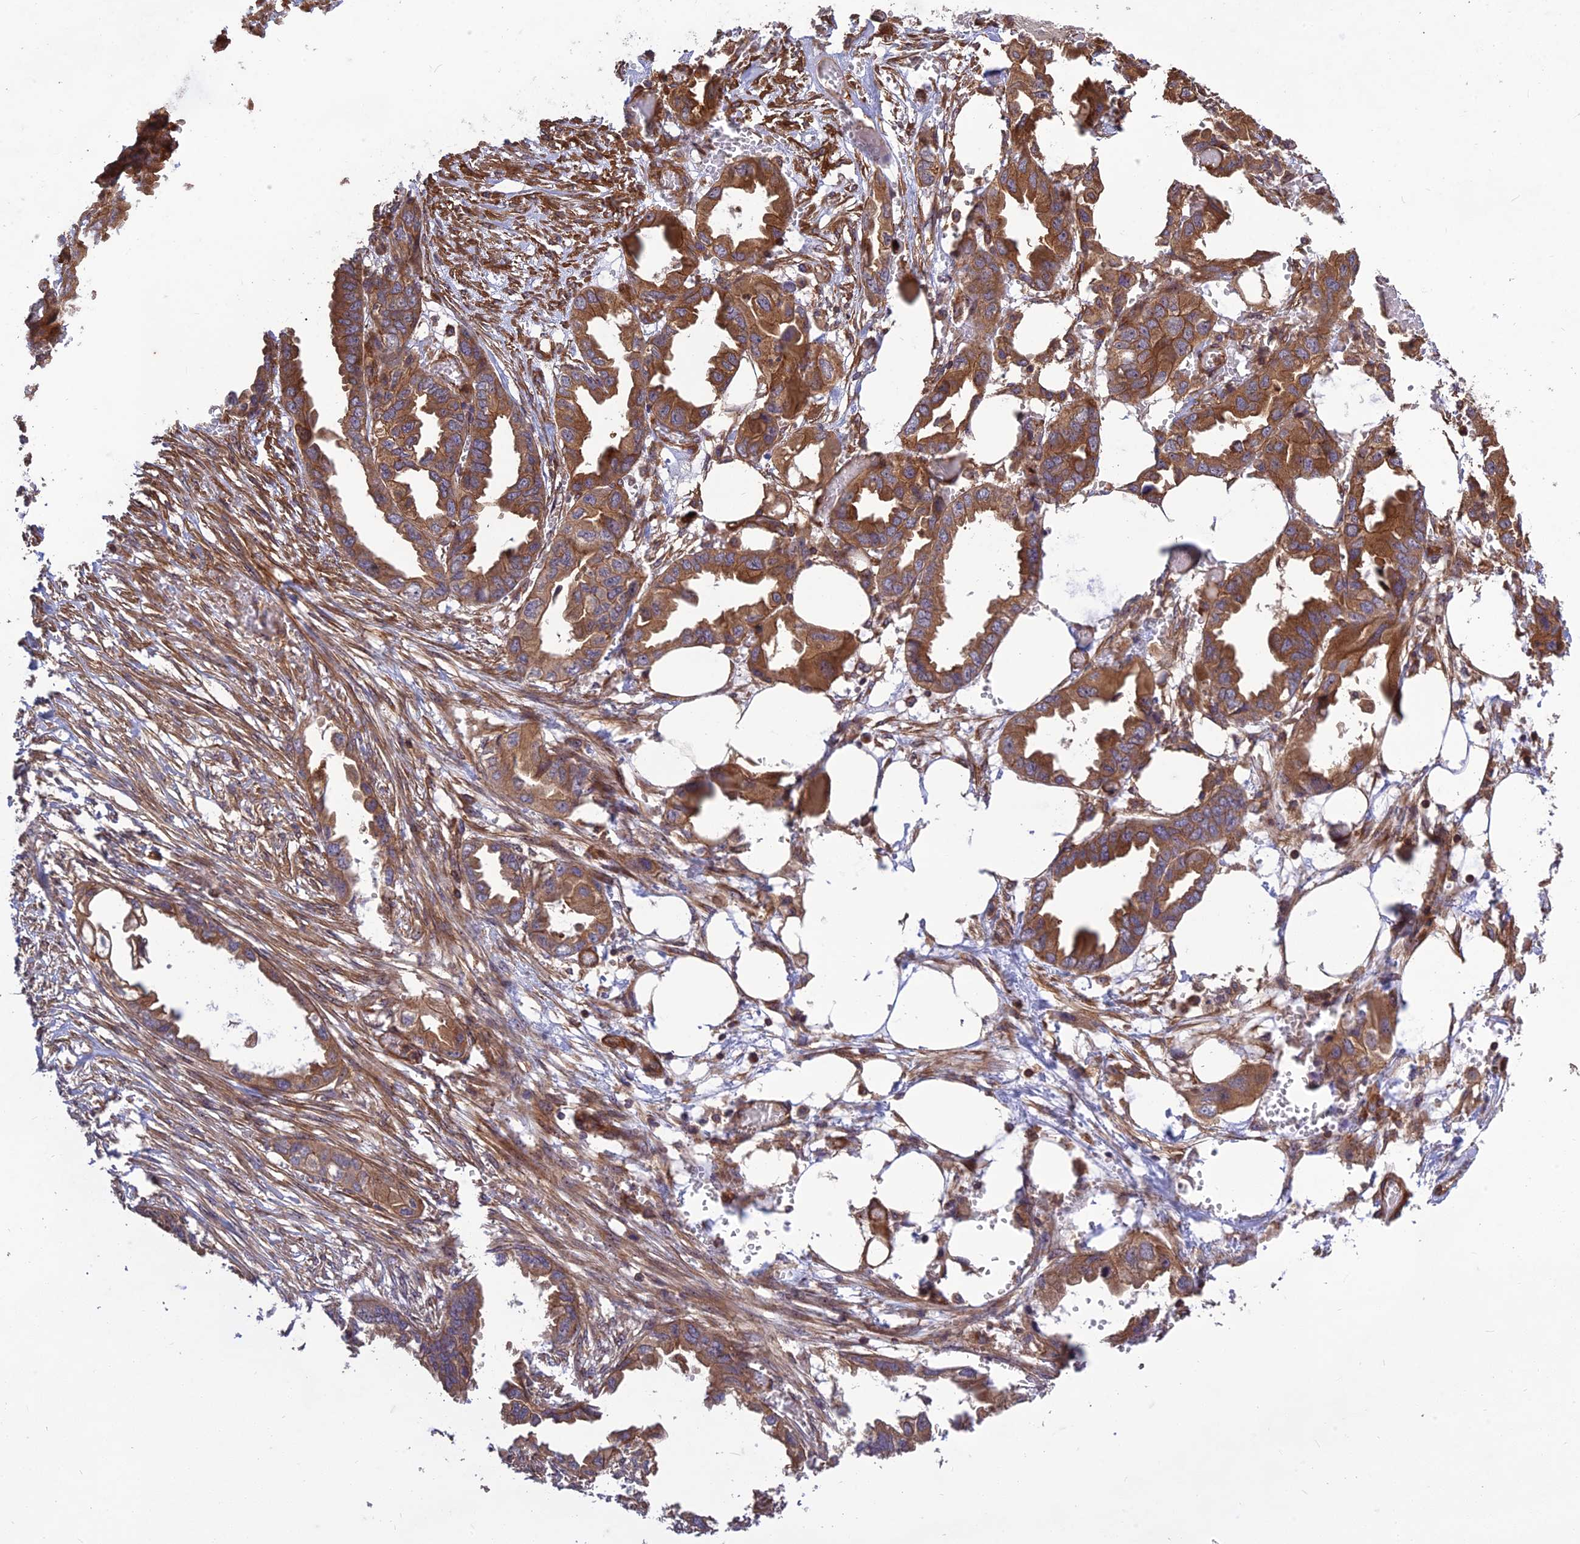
{"staining": {"intensity": "moderate", "quantity": ">75%", "location": "cytoplasmic/membranous"}, "tissue": "endometrial cancer", "cell_type": "Tumor cells", "image_type": "cancer", "snomed": [{"axis": "morphology", "description": "Adenocarcinoma, NOS"}, {"axis": "morphology", "description": "Adenocarcinoma, metastatic, NOS"}, {"axis": "topography", "description": "Adipose tissue"}, {"axis": "topography", "description": "Endometrium"}], "caption": "Immunohistochemistry (IHC) (DAB (3,3'-diaminobenzidine)) staining of endometrial cancer (adenocarcinoma) demonstrates moderate cytoplasmic/membranous protein expression in approximately >75% of tumor cells. (IHC, brightfield microscopy, high magnification).", "gene": "TMEM131L", "patient": {"sex": "female", "age": 67}}